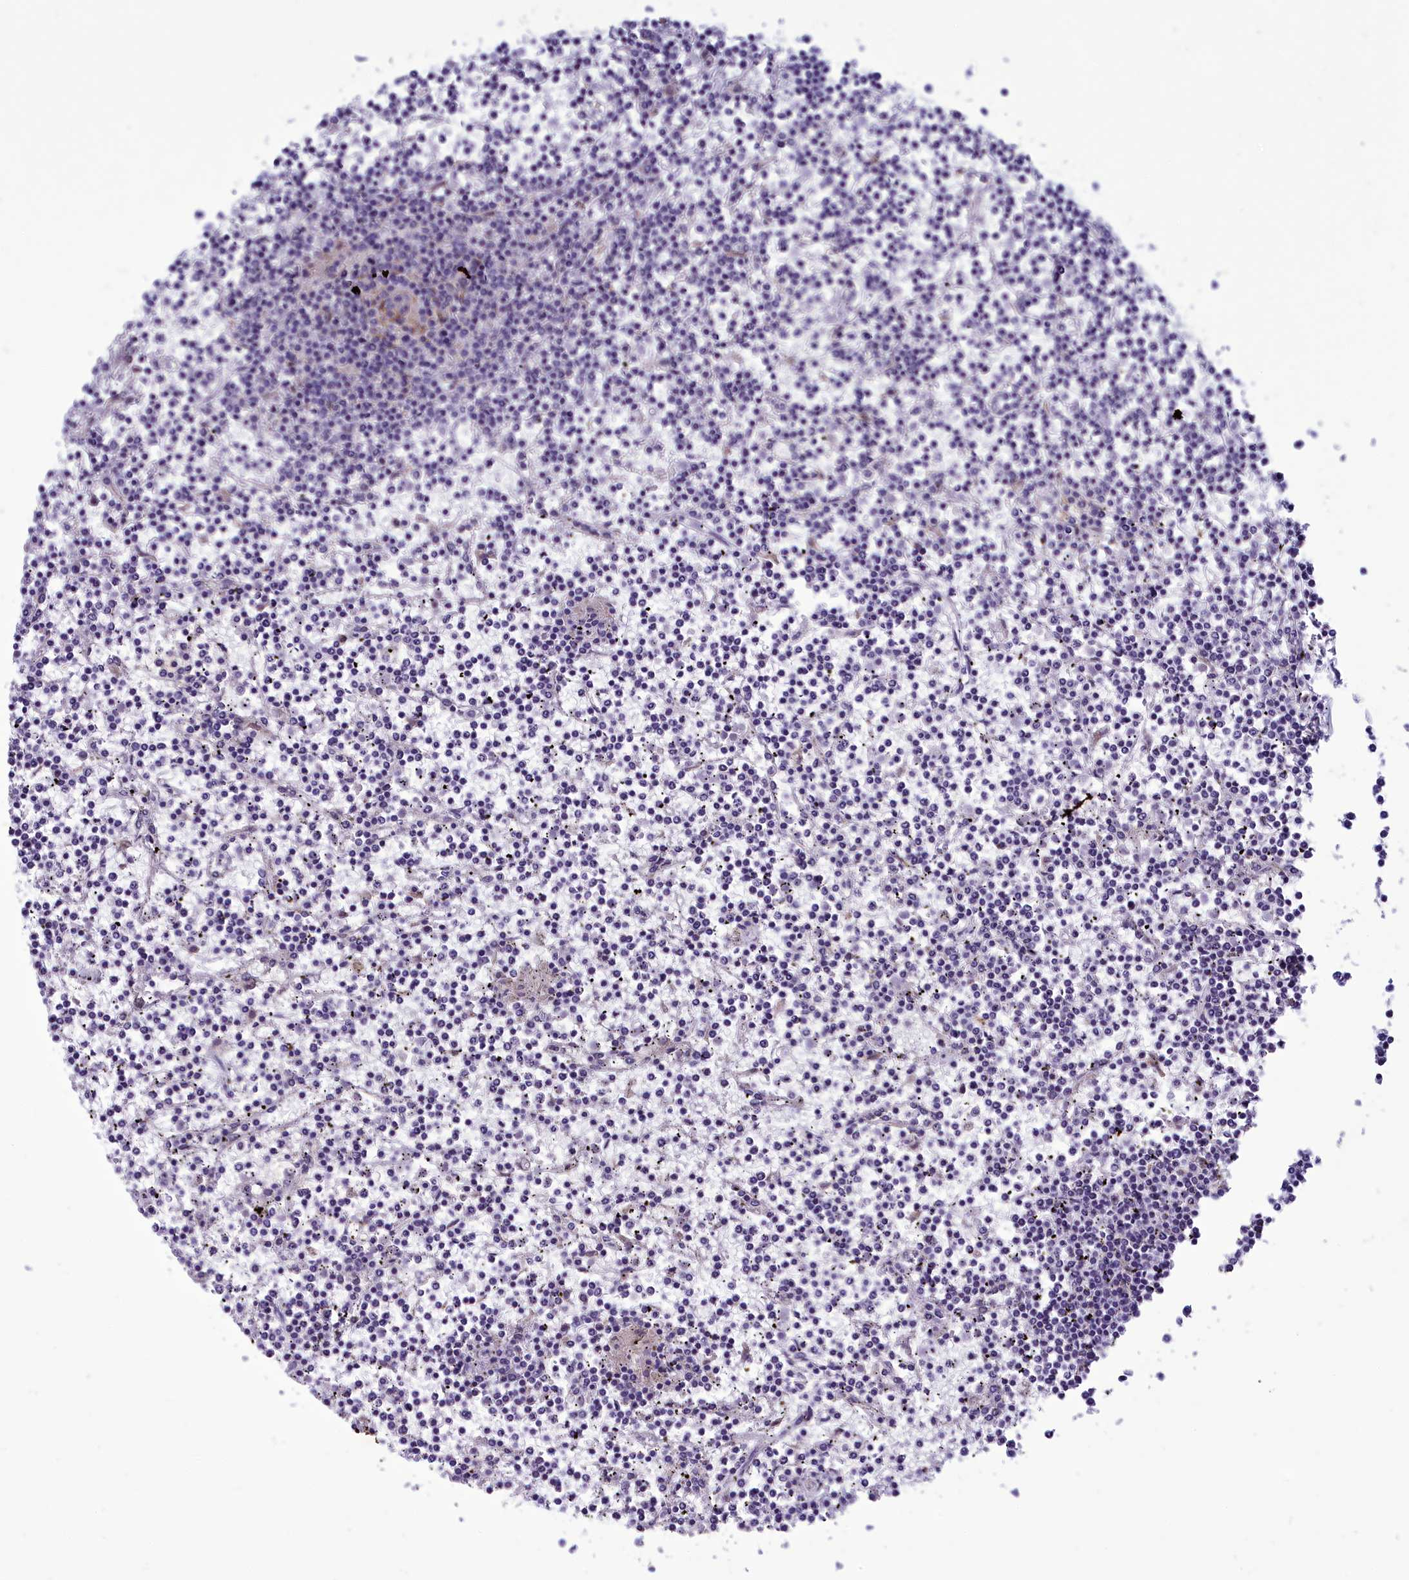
{"staining": {"intensity": "negative", "quantity": "none", "location": "none"}, "tissue": "lymphoma", "cell_type": "Tumor cells", "image_type": "cancer", "snomed": [{"axis": "morphology", "description": "Malignant lymphoma, non-Hodgkin's type, Low grade"}, {"axis": "topography", "description": "Spleen"}], "caption": "Immunohistochemistry (IHC) image of neoplastic tissue: human low-grade malignant lymphoma, non-Hodgkin's type stained with DAB (3,3'-diaminobenzidine) reveals no significant protein expression in tumor cells. (IHC, brightfield microscopy, high magnification).", "gene": "CENATAC", "patient": {"sex": "female", "age": 19}}